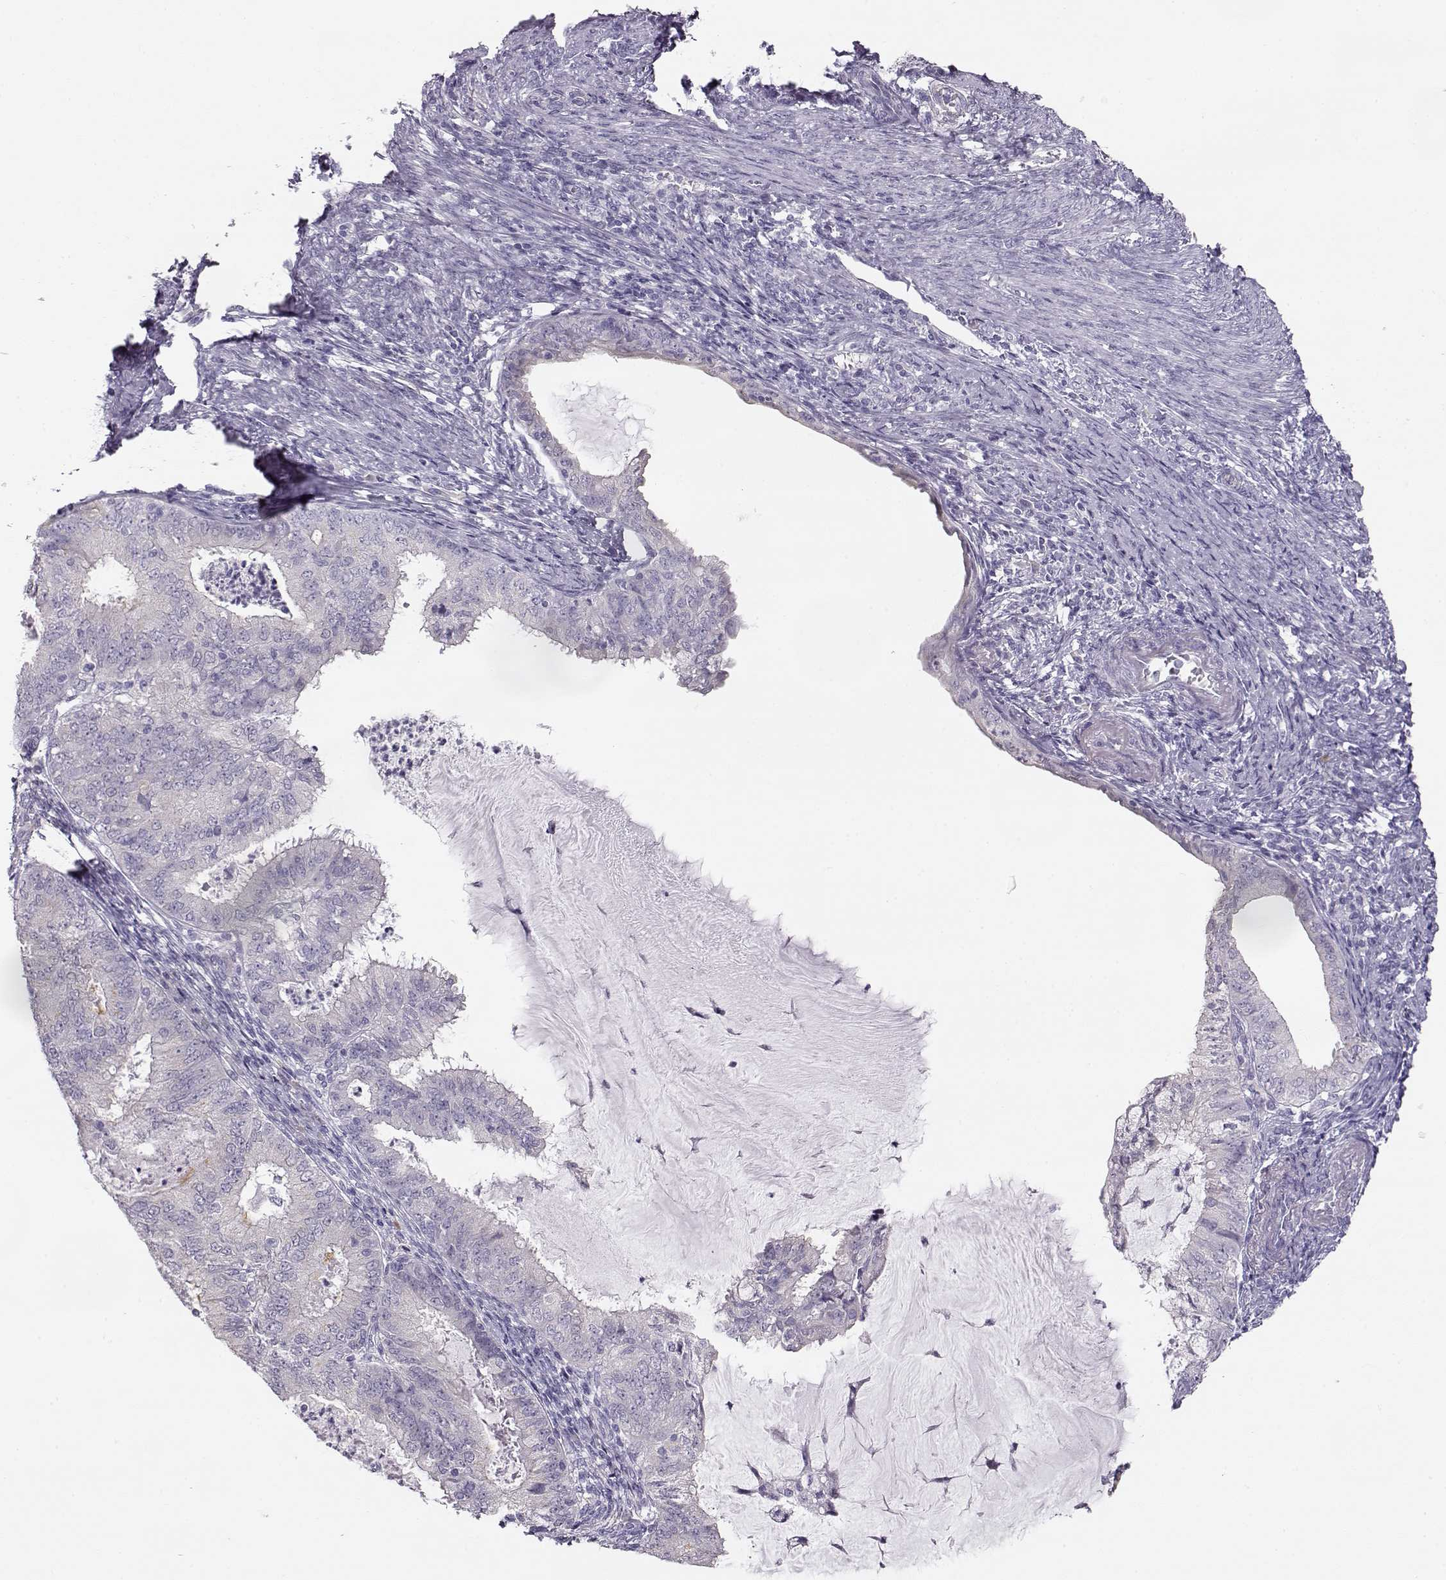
{"staining": {"intensity": "negative", "quantity": "none", "location": "none"}, "tissue": "endometrial cancer", "cell_type": "Tumor cells", "image_type": "cancer", "snomed": [{"axis": "morphology", "description": "Adenocarcinoma, NOS"}, {"axis": "topography", "description": "Endometrium"}], "caption": "This is an IHC micrograph of human endometrial adenocarcinoma. There is no expression in tumor cells.", "gene": "GLIPR1L2", "patient": {"sex": "female", "age": 57}}